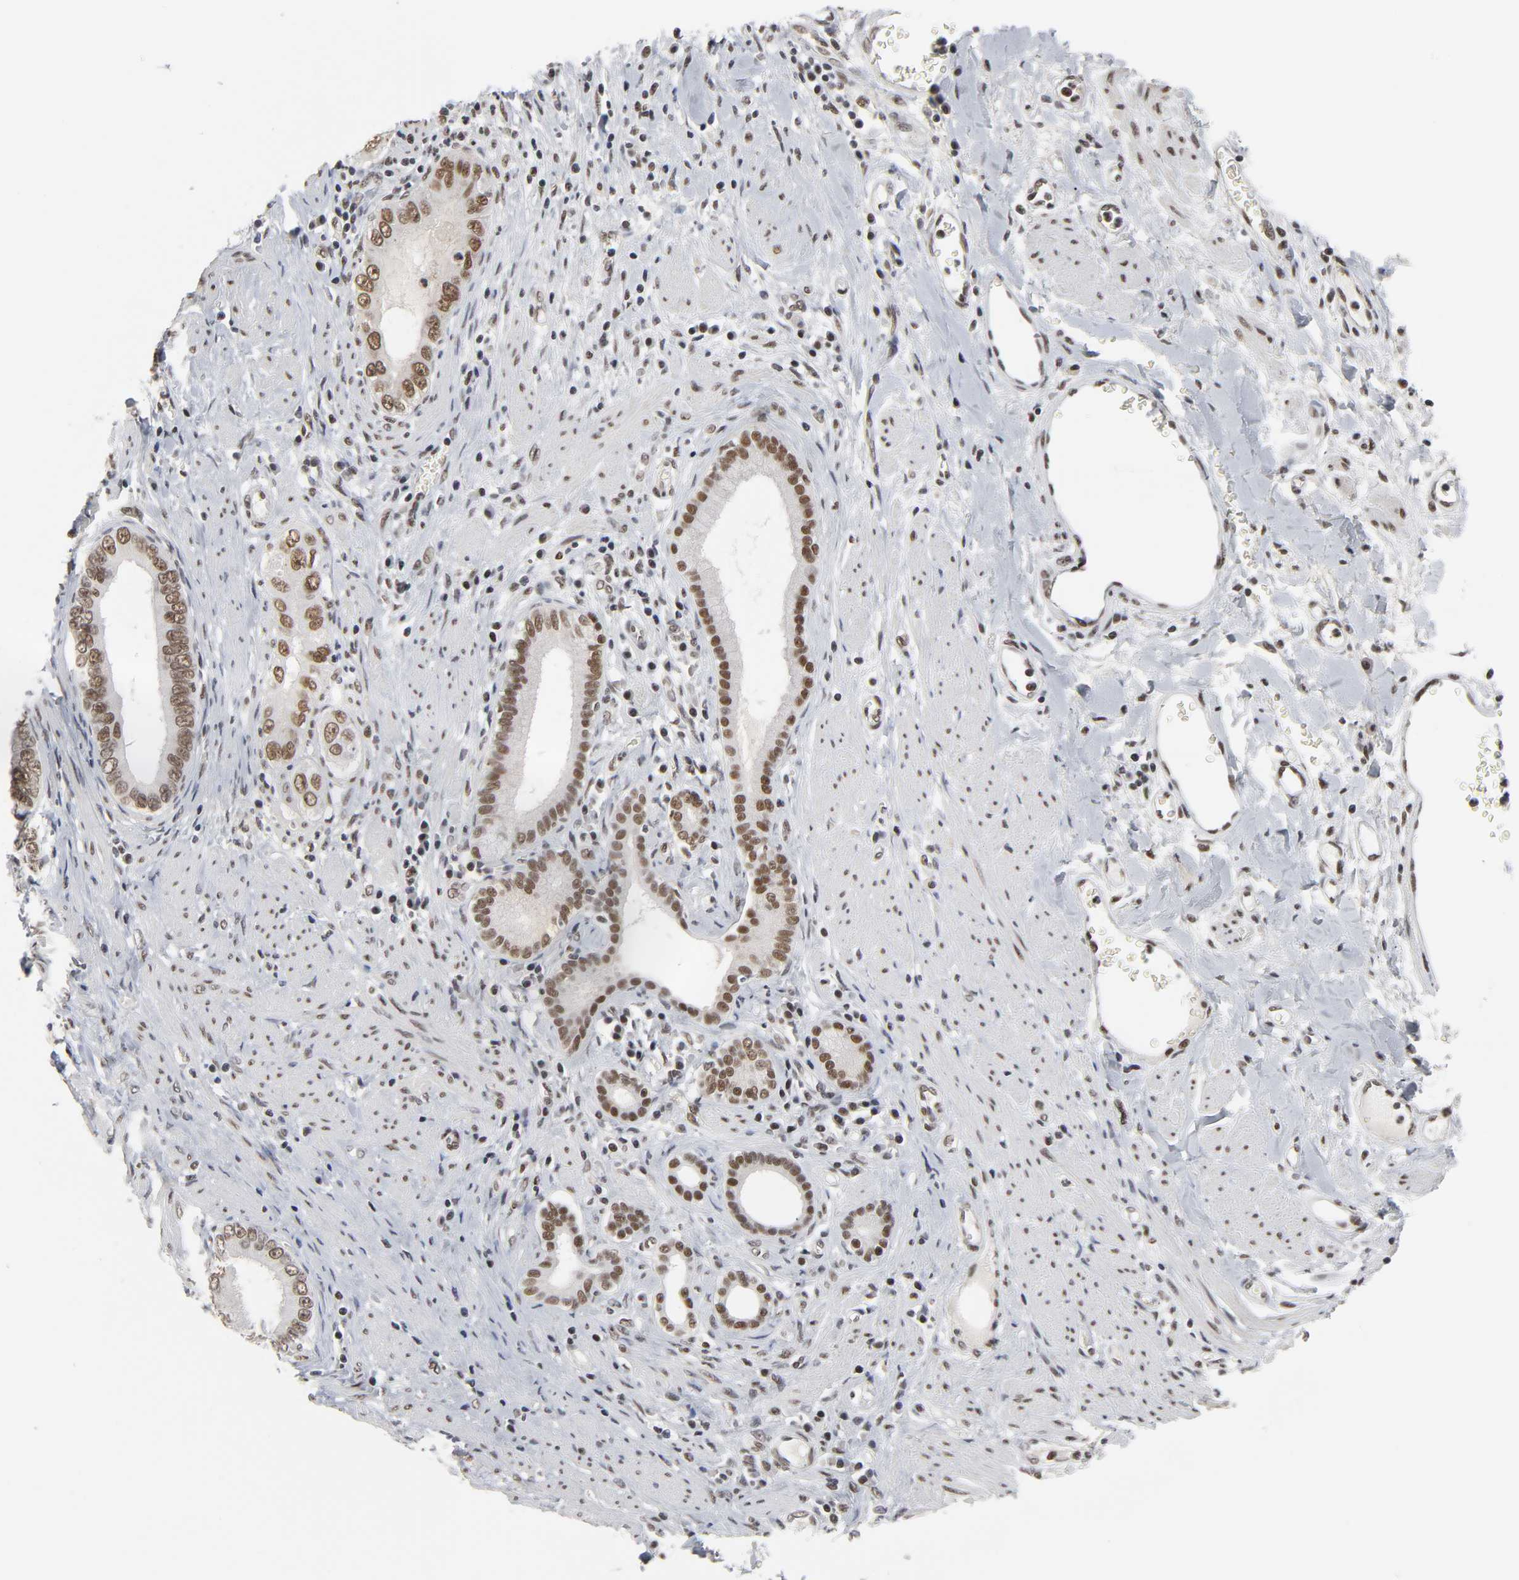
{"staining": {"intensity": "moderate", "quantity": ">75%", "location": "nuclear"}, "tissue": "pancreatic cancer", "cell_type": "Tumor cells", "image_type": "cancer", "snomed": [{"axis": "morphology", "description": "Normal tissue, NOS"}, {"axis": "topography", "description": "Lymph node"}], "caption": "DAB (3,3'-diaminobenzidine) immunohistochemical staining of pancreatic cancer displays moderate nuclear protein expression in approximately >75% of tumor cells.", "gene": "TRIM33", "patient": {"sex": "male", "age": 50}}